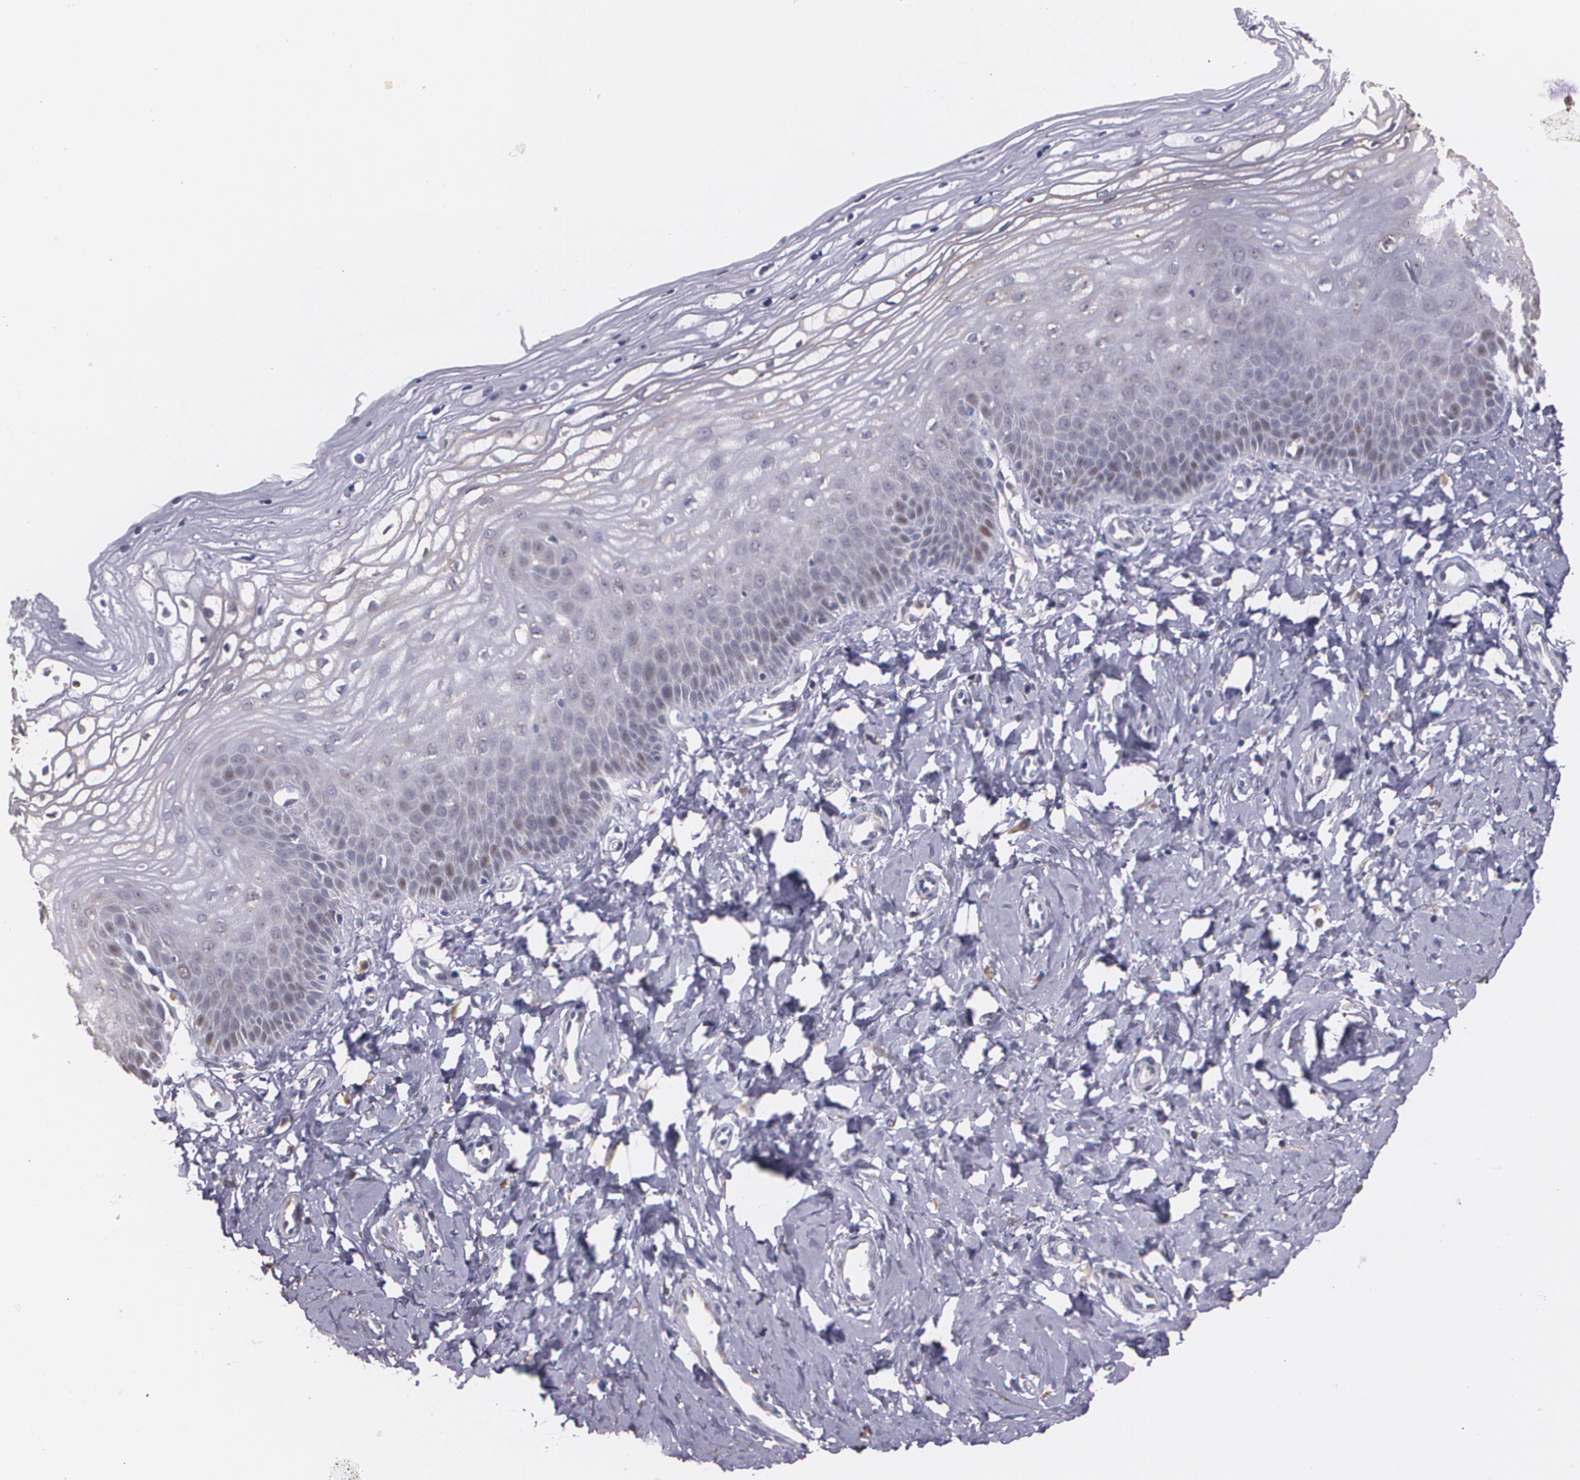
{"staining": {"intensity": "moderate", "quantity": "25%-75%", "location": "nuclear"}, "tissue": "vagina", "cell_type": "Squamous epithelial cells", "image_type": "normal", "snomed": [{"axis": "morphology", "description": "Normal tissue, NOS"}, {"axis": "topography", "description": "Vagina"}], "caption": "A micrograph of vagina stained for a protein shows moderate nuclear brown staining in squamous epithelial cells. Immunohistochemistry (ihc) stains the protein of interest in brown and the nuclei are stained blue.", "gene": "ATF3", "patient": {"sex": "female", "age": 68}}